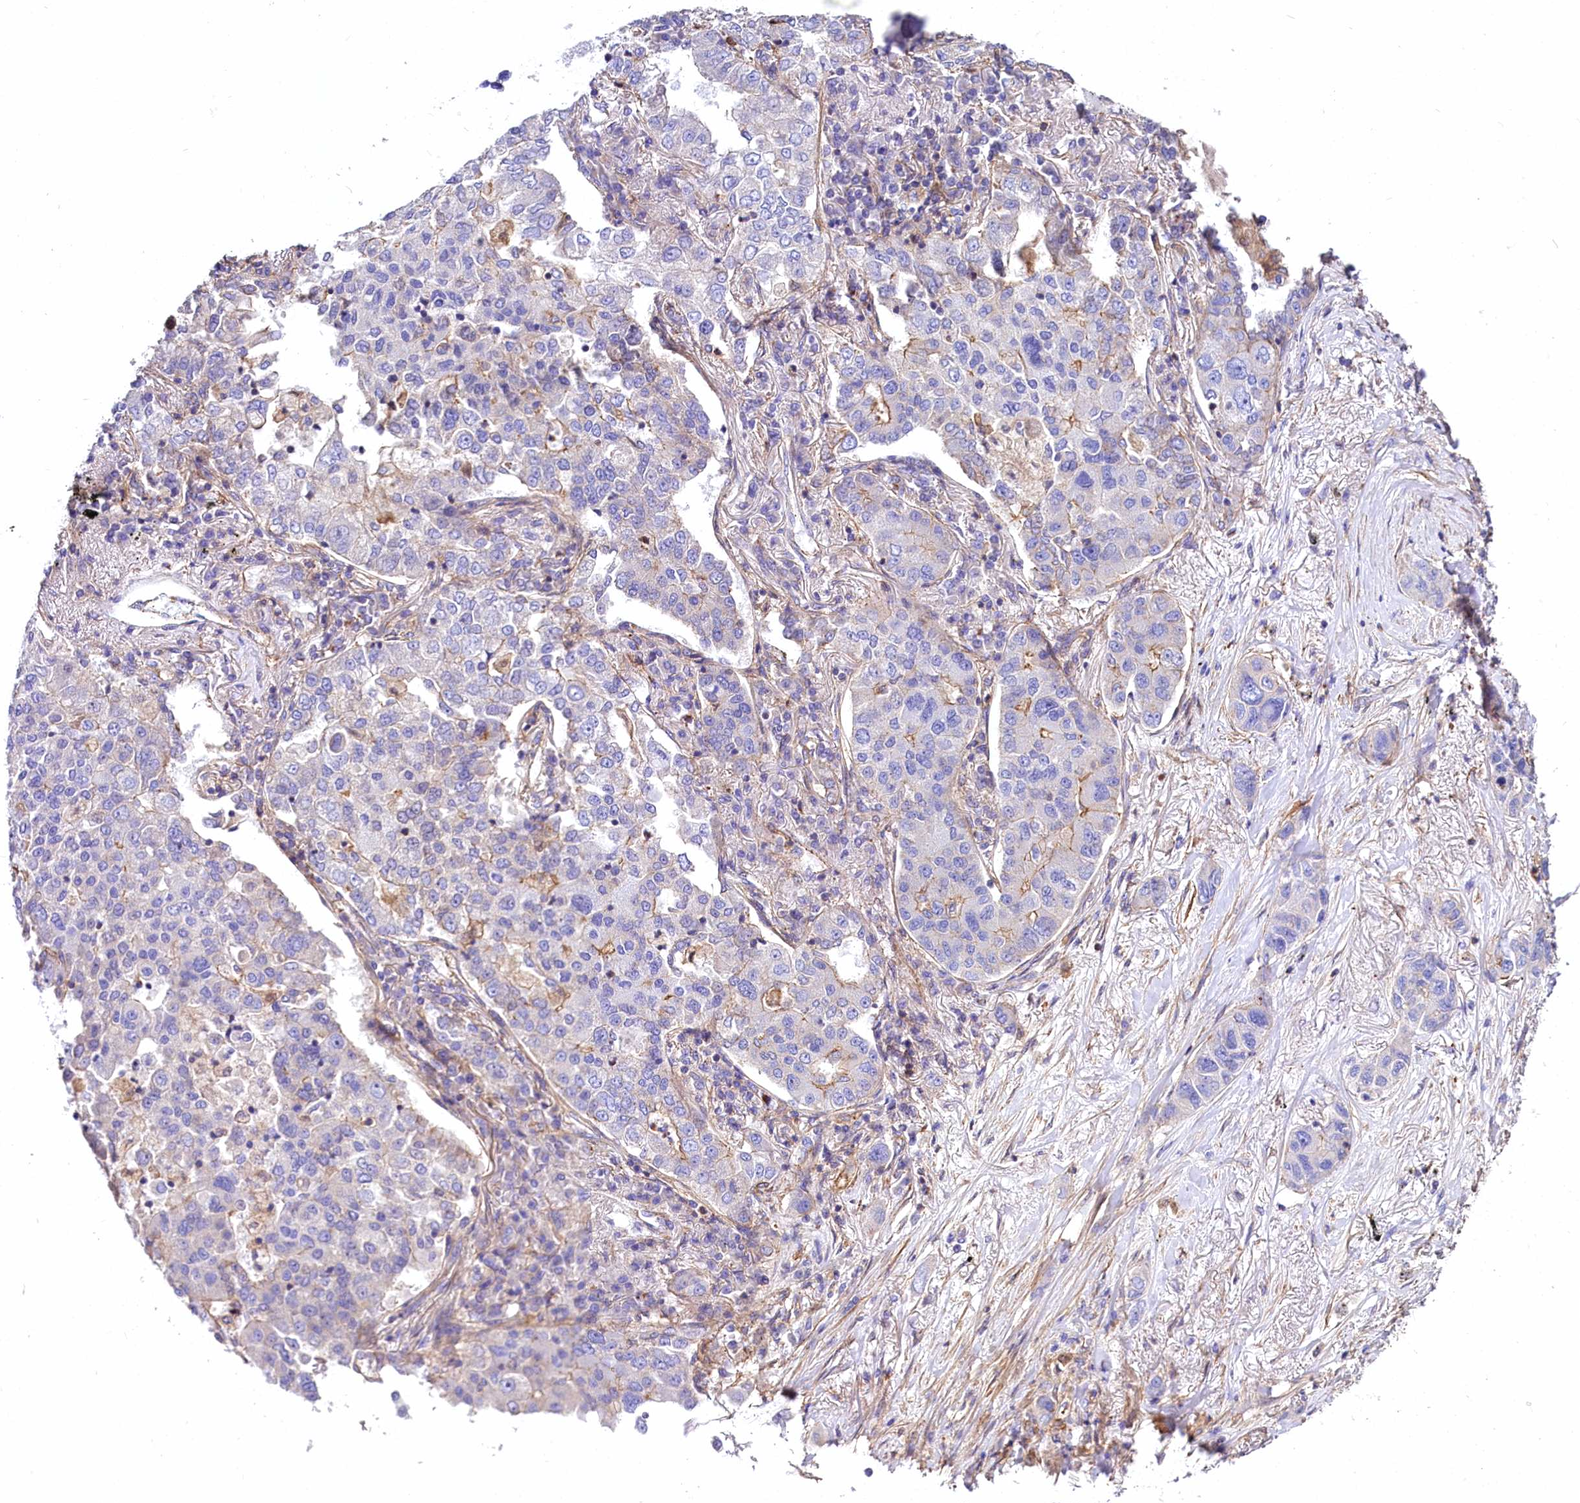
{"staining": {"intensity": "moderate", "quantity": "<25%", "location": "cytoplasmic/membranous"}, "tissue": "lung cancer", "cell_type": "Tumor cells", "image_type": "cancer", "snomed": [{"axis": "morphology", "description": "Adenocarcinoma, NOS"}, {"axis": "topography", "description": "Lung"}], "caption": "Brown immunohistochemical staining in human lung adenocarcinoma exhibits moderate cytoplasmic/membranous positivity in about <25% of tumor cells.", "gene": "FCHSD2", "patient": {"sex": "male", "age": 49}}